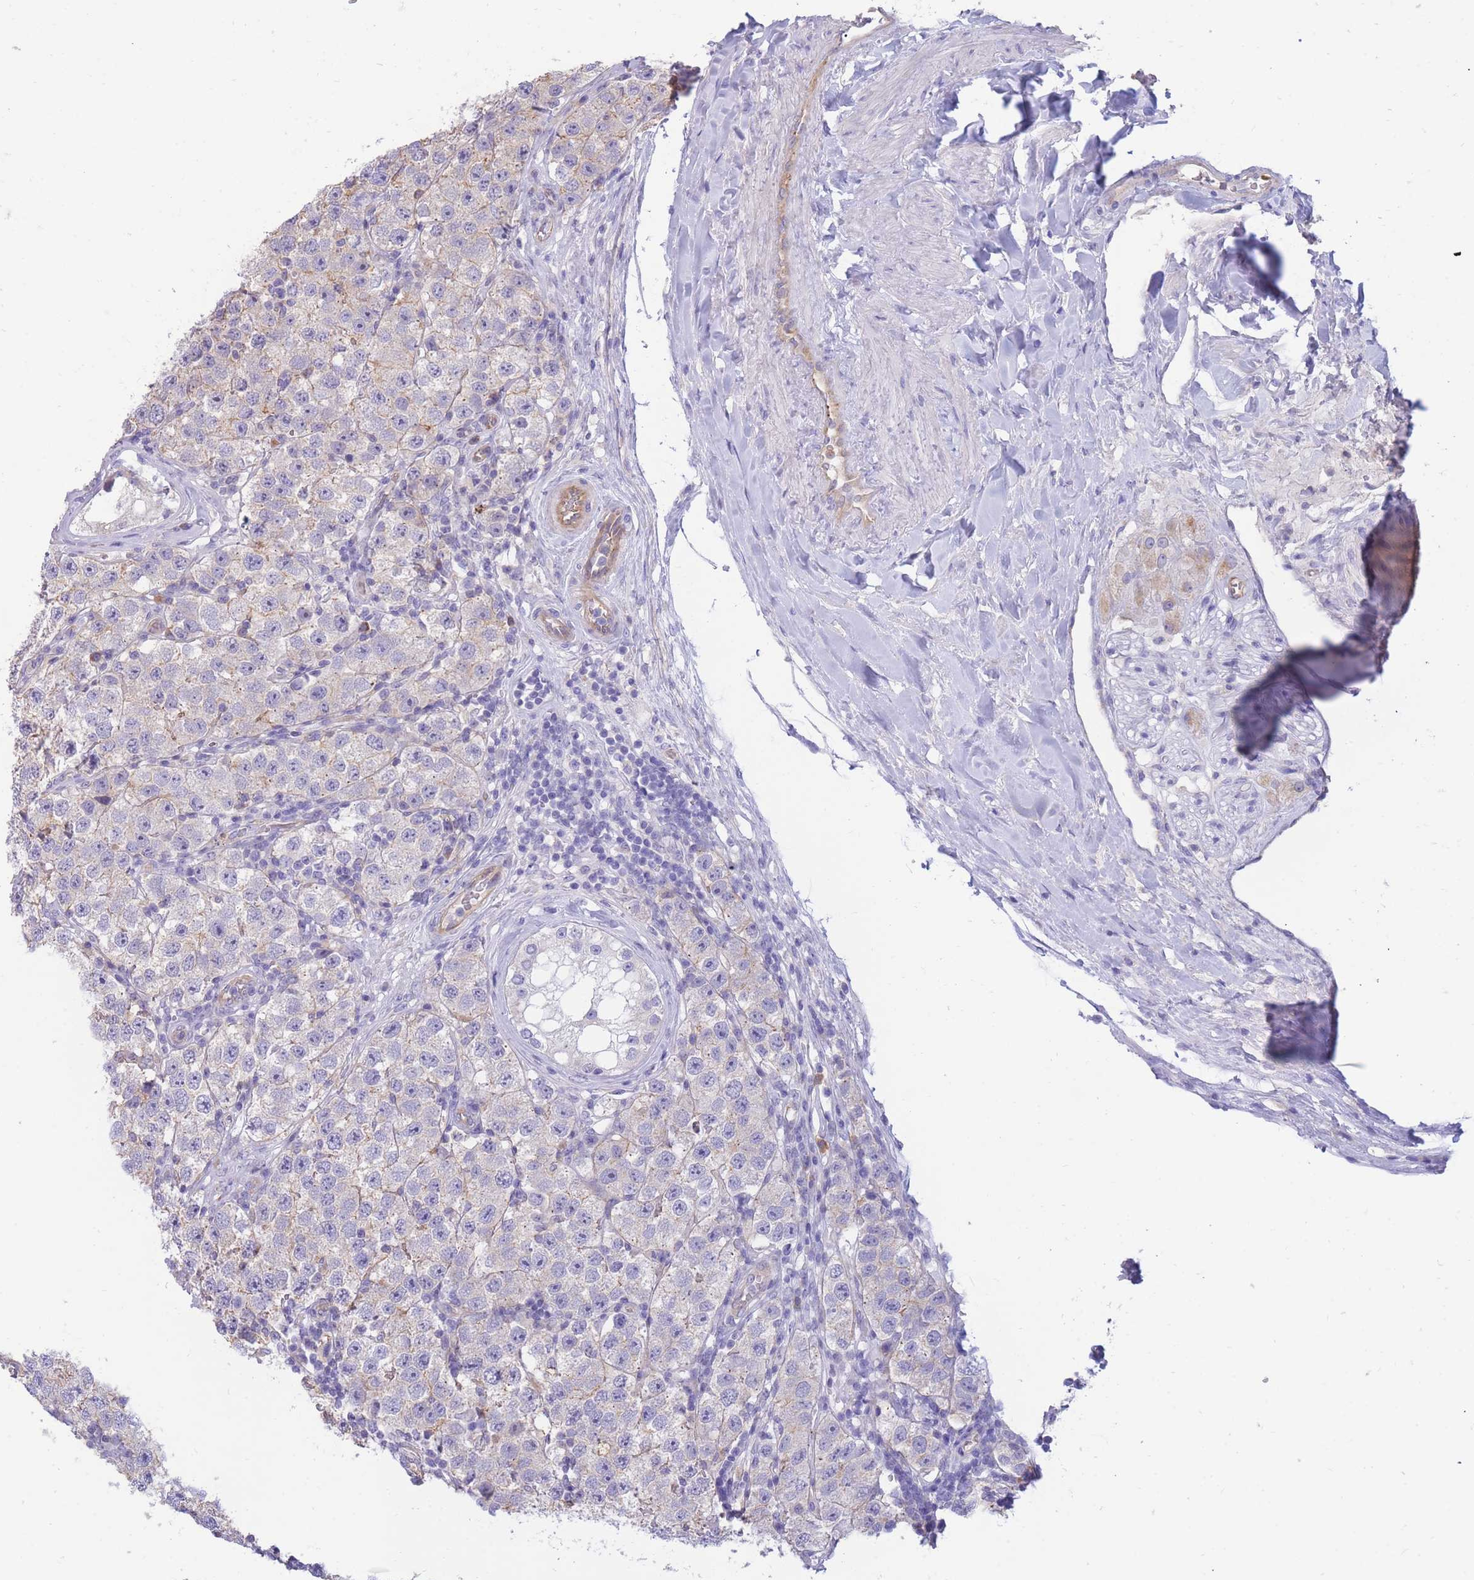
{"staining": {"intensity": "negative", "quantity": "none", "location": "none"}, "tissue": "testis cancer", "cell_type": "Tumor cells", "image_type": "cancer", "snomed": [{"axis": "morphology", "description": "Seminoma, NOS"}, {"axis": "topography", "description": "Testis"}], "caption": "The histopathology image shows no staining of tumor cells in testis cancer (seminoma).", "gene": "SULT1A1", "patient": {"sex": "male", "age": 34}}